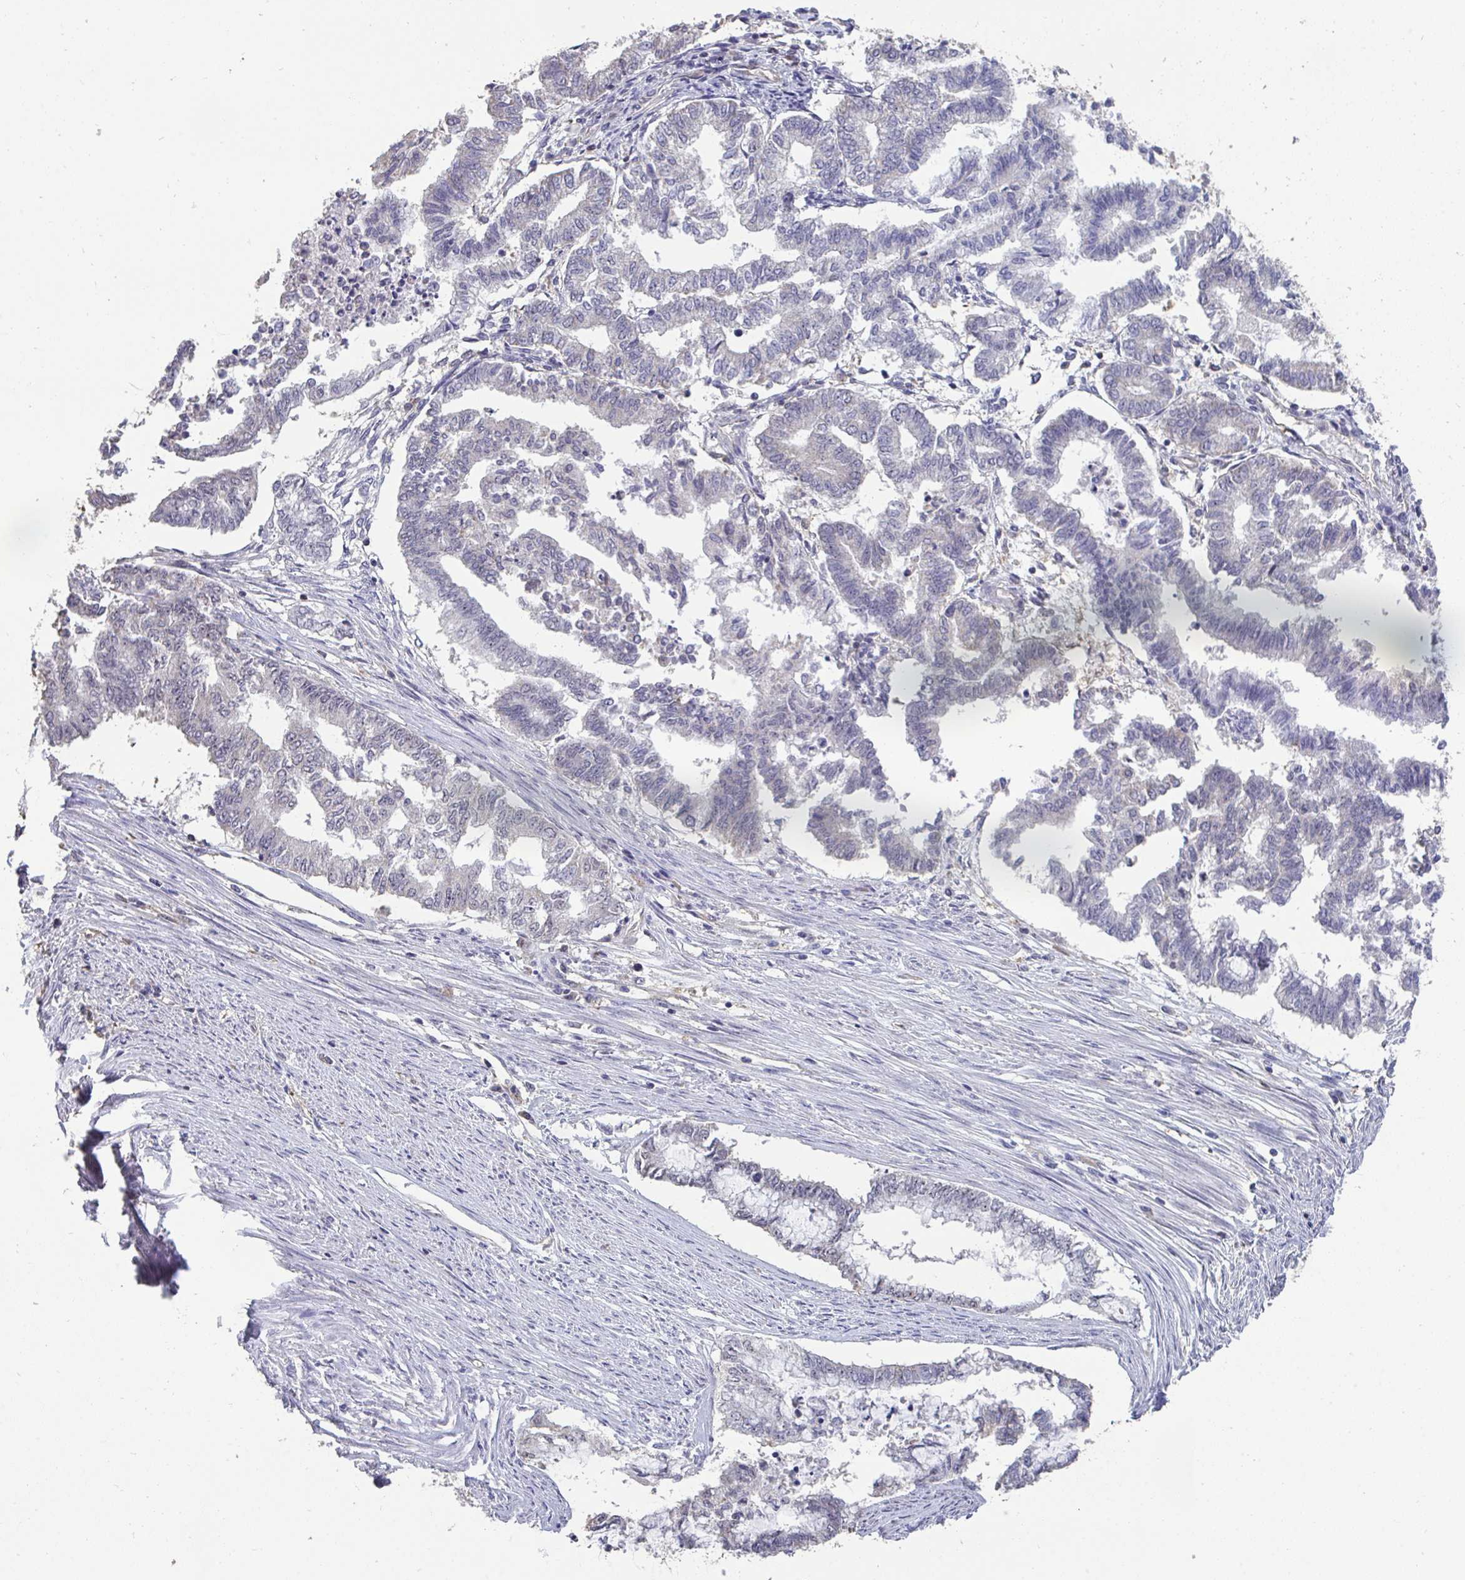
{"staining": {"intensity": "negative", "quantity": "none", "location": "none"}, "tissue": "endometrial cancer", "cell_type": "Tumor cells", "image_type": "cancer", "snomed": [{"axis": "morphology", "description": "Adenocarcinoma, NOS"}, {"axis": "topography", "description": "Endometrium"}], "caption": "Micrograph shows no protein positivity in tumor cells of adenocarcinoma (endometrial) tissue. (DAB immunohistochemistry (IHC), high magnification).", "gene": "SENP3", "patient": {"sex": "female", "age": 79}}